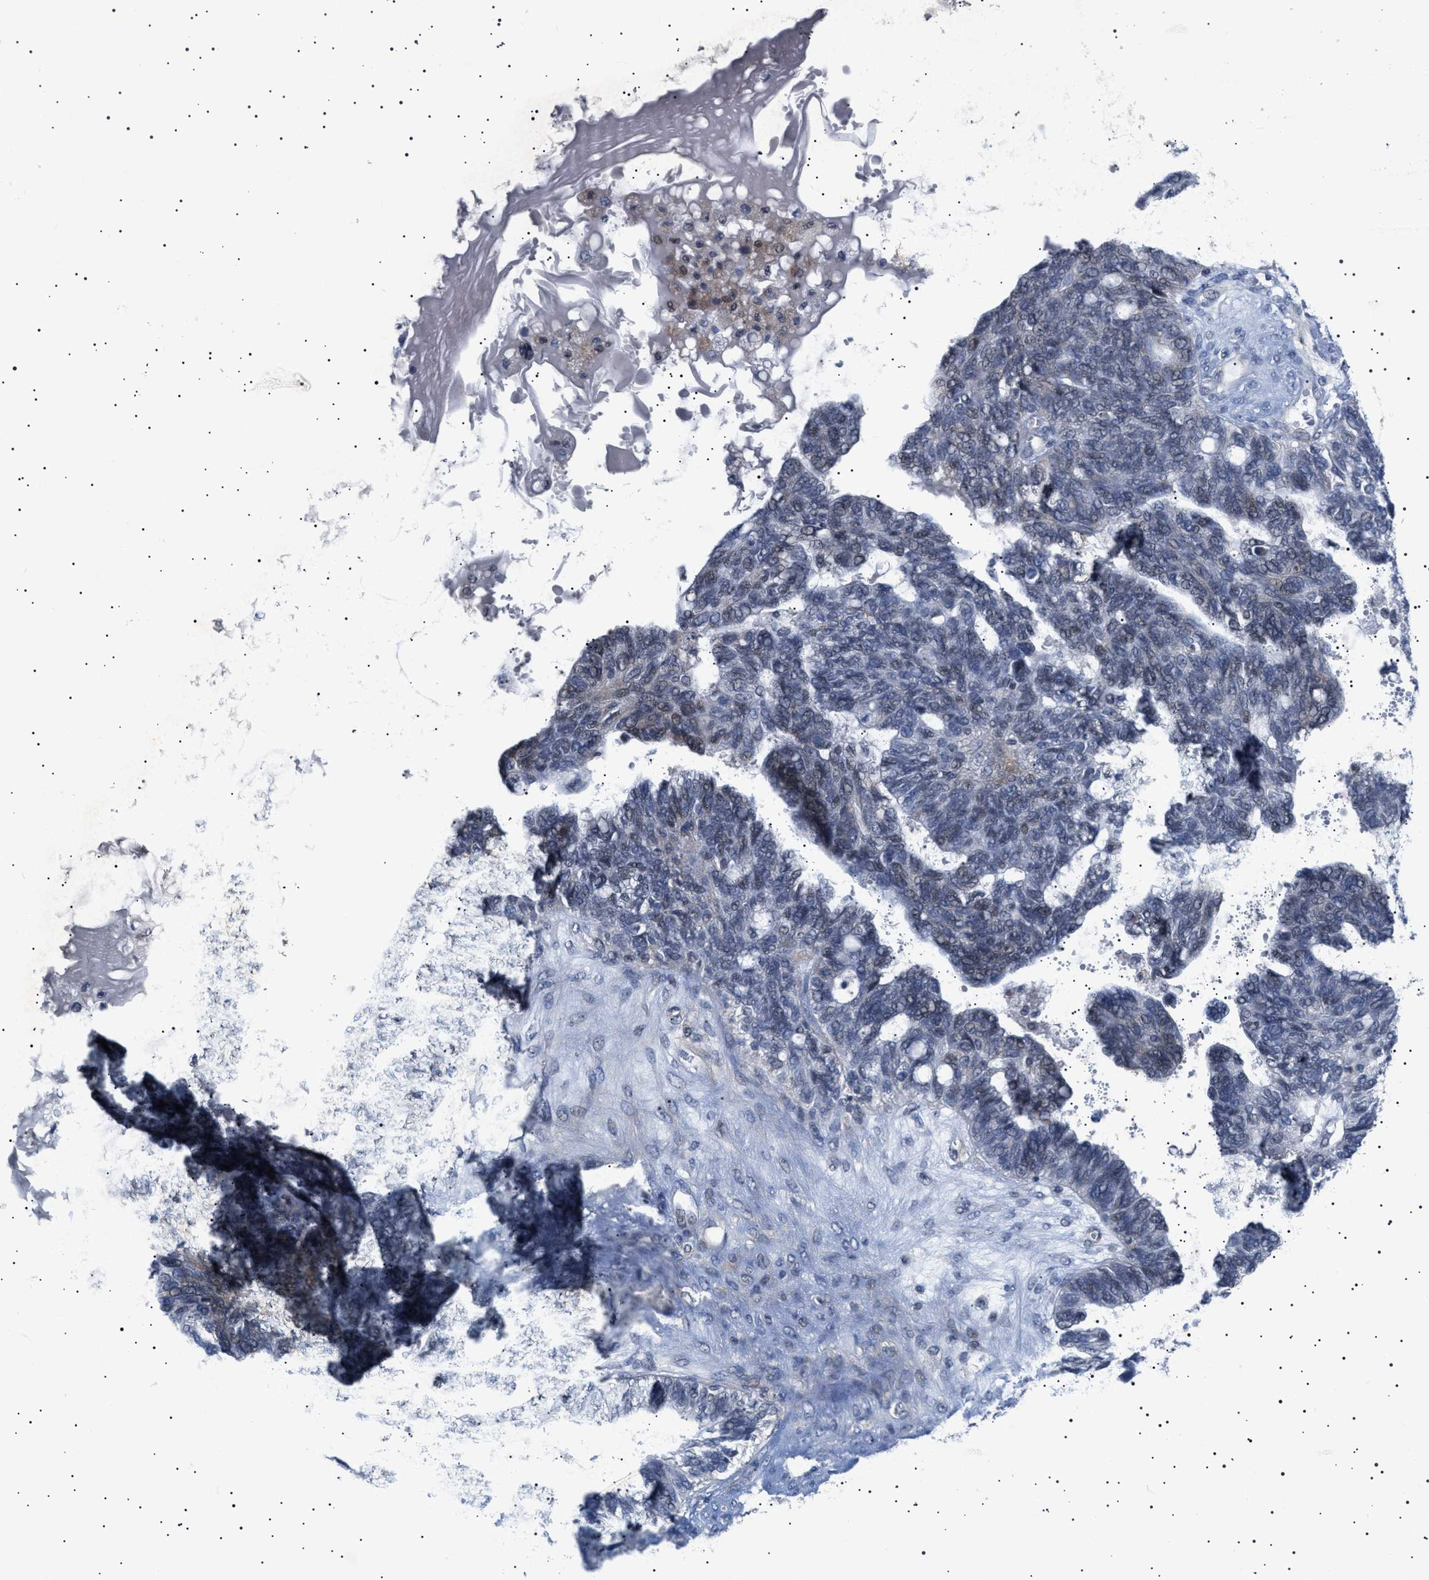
{"staining": {"intensity": "negative", "quantity": "none", "location": "none"}, "tissue": "ovarian cancer", "cell_type": "Tumor cells", "image_type": "cancer", "snomed": [{"axis": "morphology", "description": "Cystadenocarcinoma, serous, NOS"}, {"axis": "topography", "description": "Ovary"}], "caption": "Immunohistochemistry histopathology image of neoplastic tissue: ovarian cancer (serous cystadenocarcinoma) stained with DAB exhibits no significant protein staining in tumor cells.", "gene": "HTR1A", "patient": {"sex": "female", "age": 79}}